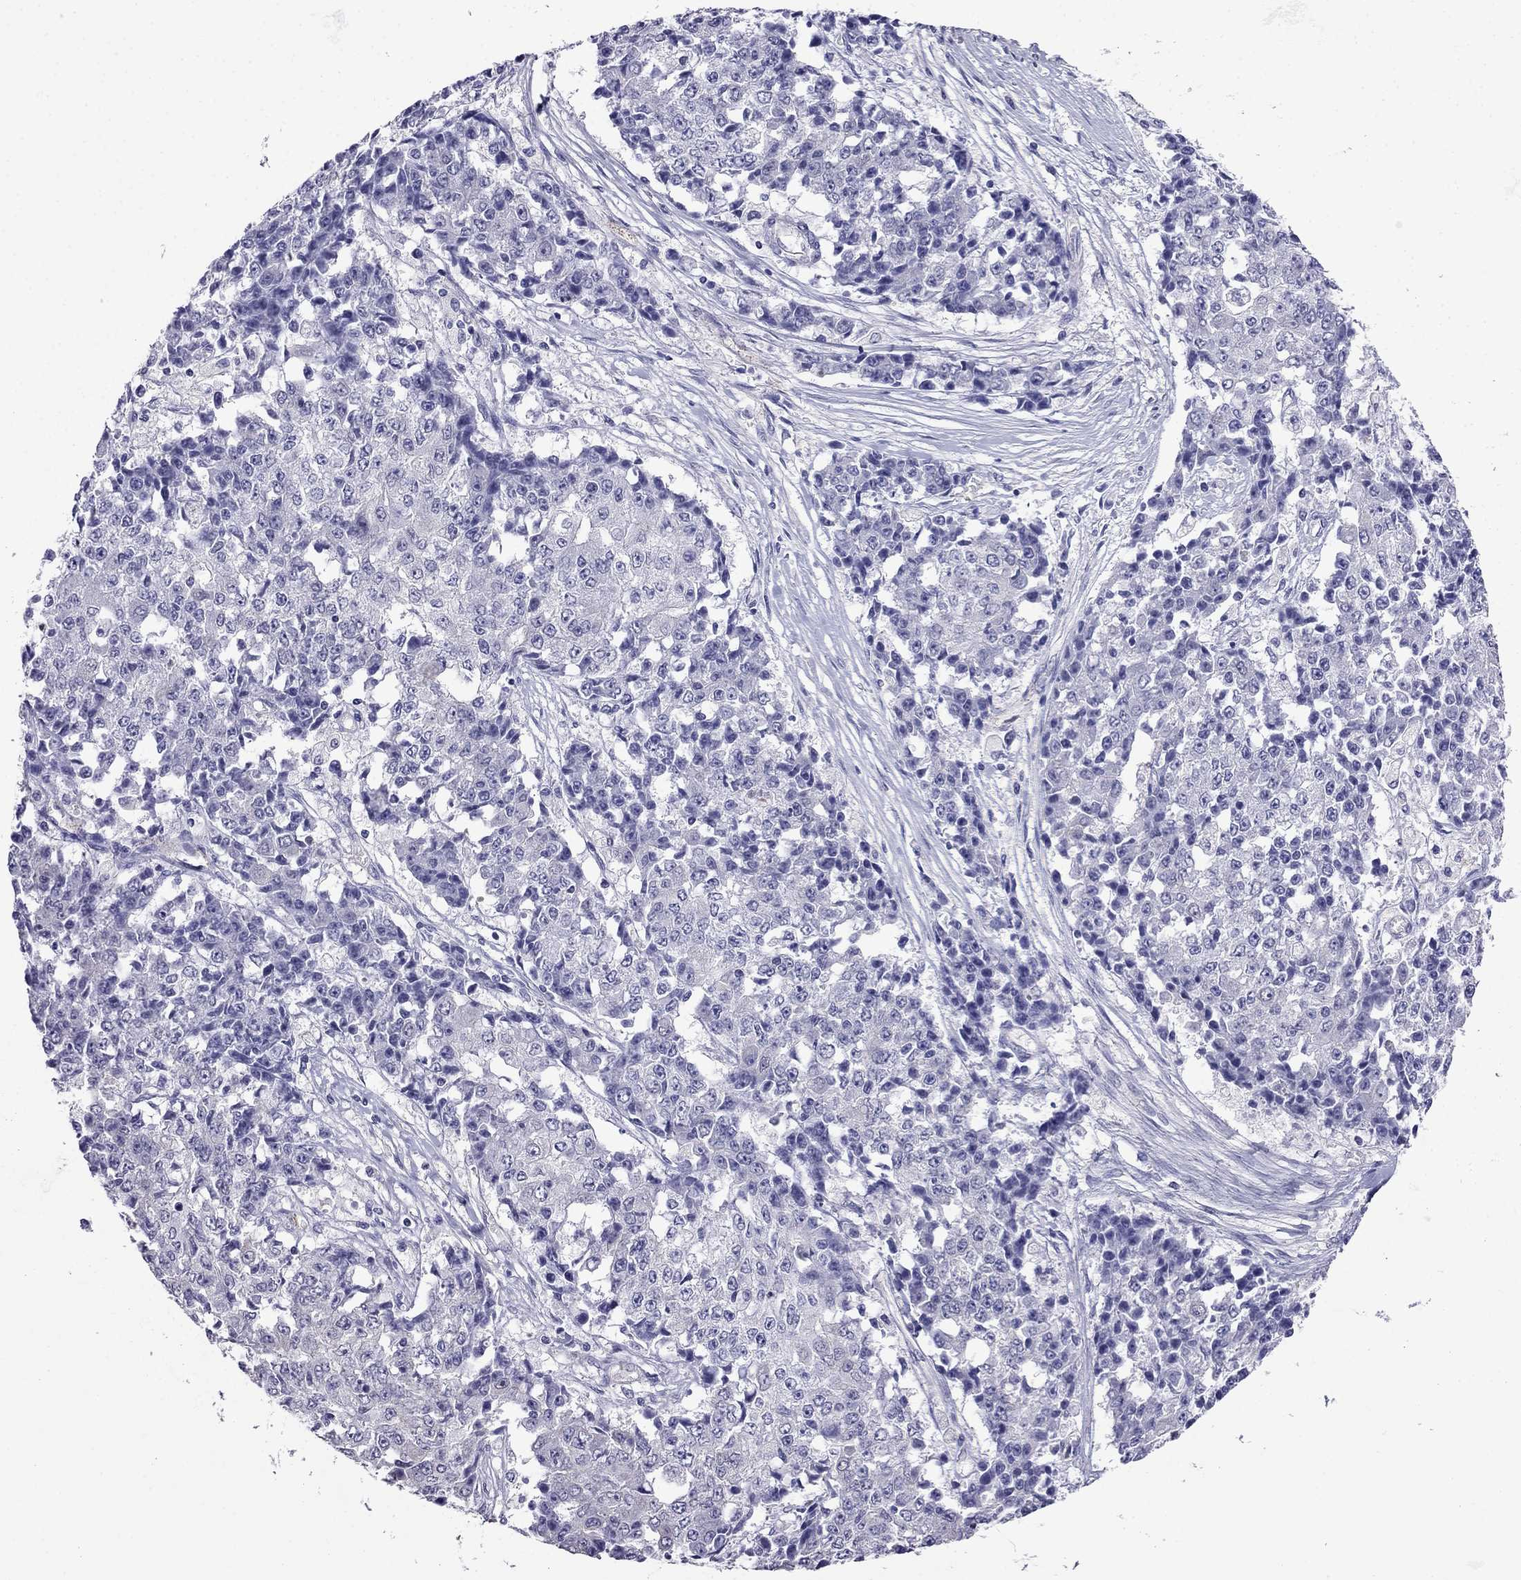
{"staining": {"intensity": "negative", "quantity": "none", "location": "none"}, "tissue": "ovarian cancer", "cell_type": "Tumor cells", "image_type": "cancer", "snomed": [{"axis": "morphology", "description": "Carcinoma, endometroid"}, {"axis": "topography", "description": "Ovary"}], "caption": "IHC photomicrograph of human endometroid carcinoma (ovarian) stained for a protein (brown), which exhibits no positivity in tumor cells.", "gene": "SCNN1D", "patient": {"sex": "female", "age": 42}}